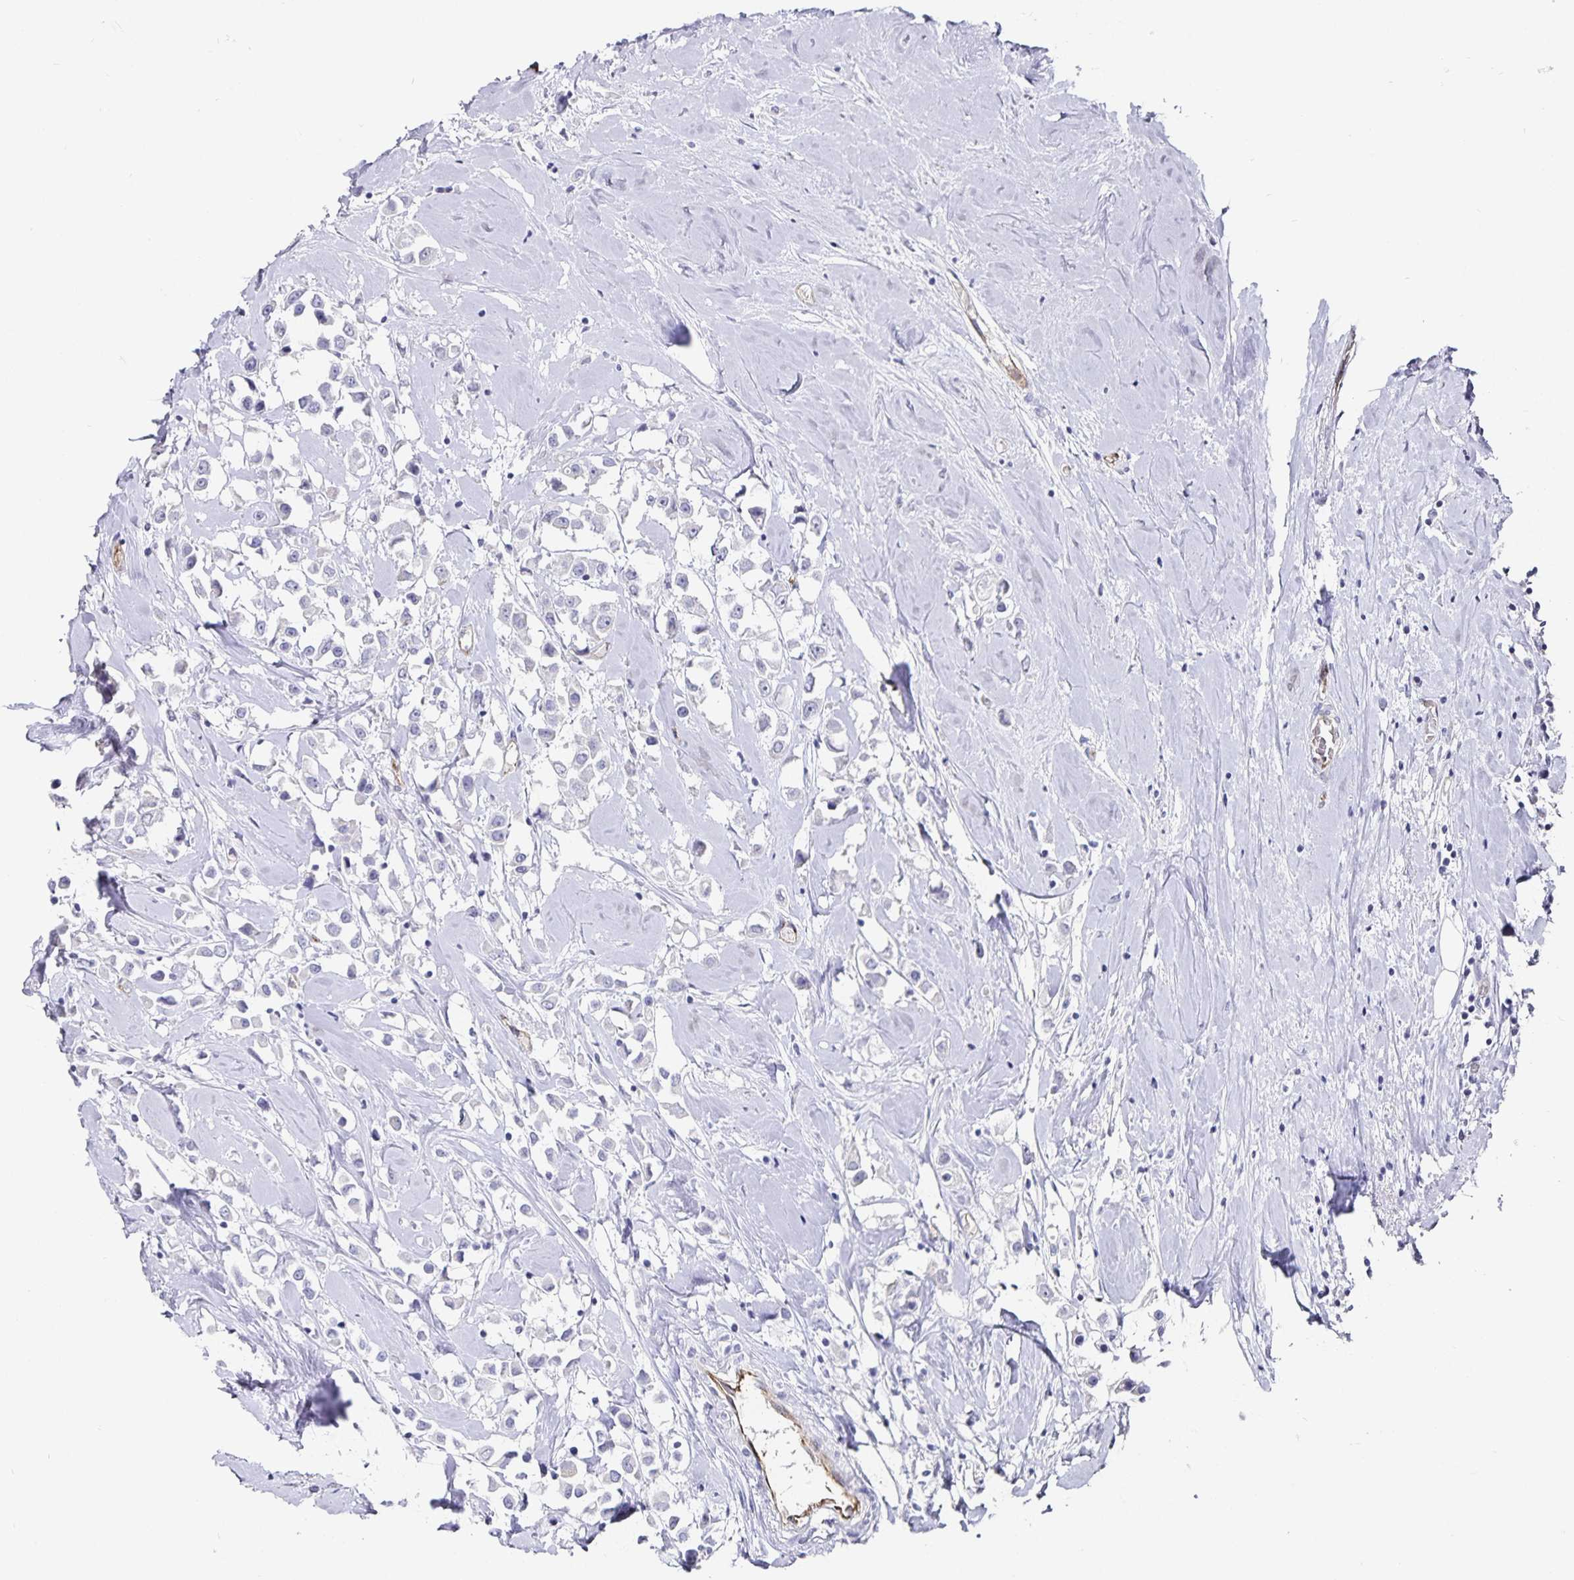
{"staining": {"intensity": "negative", "quantity": "none", "location": "none"}, "tissue": "breast cancer", "cell_type": "Tumor cells", "image_type": "cancer", "snomed": [{"axis": "morphology", "description": "Duct carcinoma"}, {"axis": "topography", "description": "Breast"}], "caption": "Breast intraductal carcinoma stained for a protein using IHC displays no staining tumor cells.", "gene": "PODXL", "patient": {"sex": "female", "age": 61}}